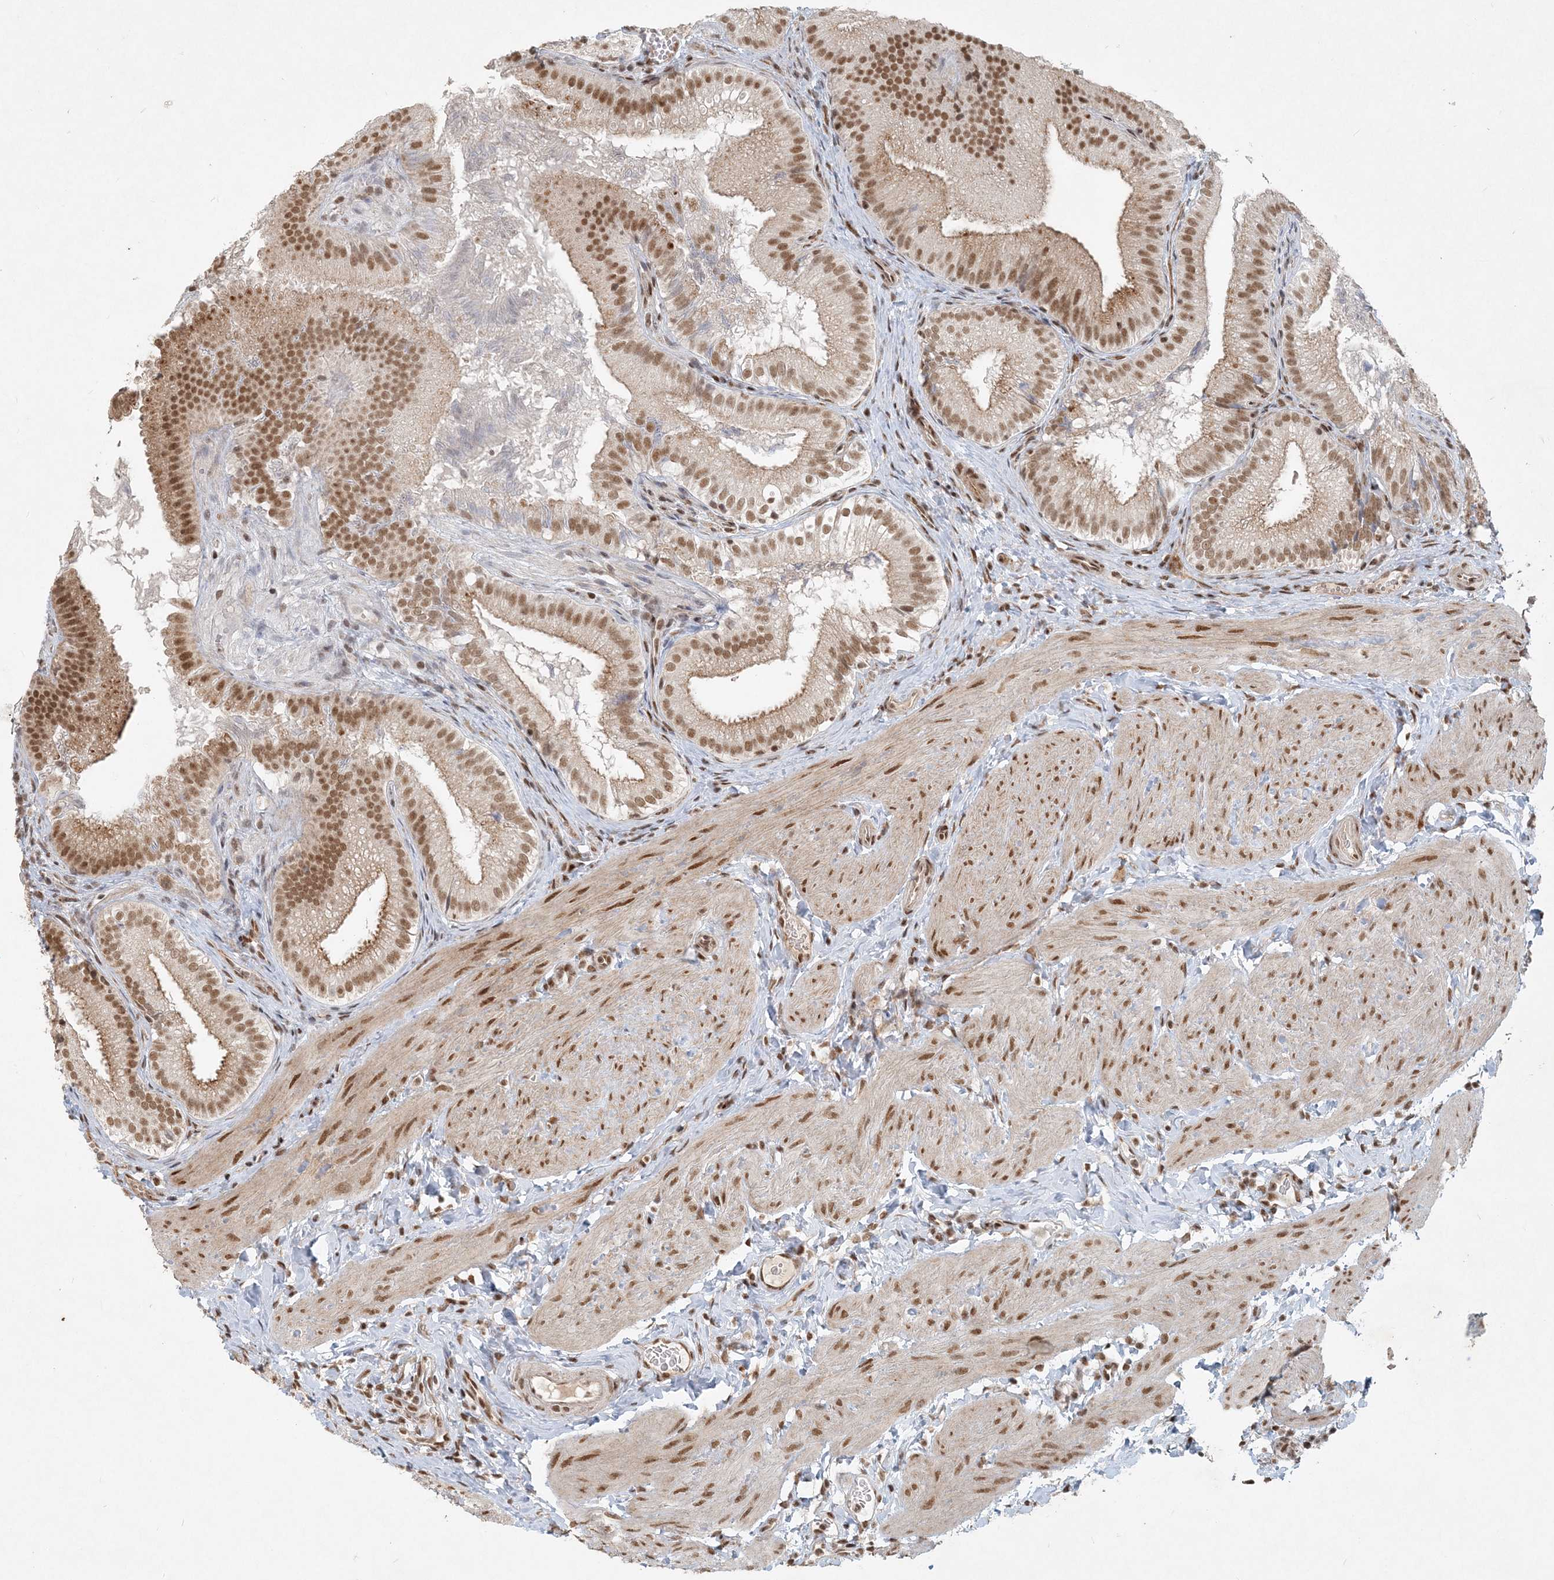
{"staining": {"intensity": "moderate", "quantity": ">75%", "location": "cytoplasmic/membranous,nuclear"}, "tissue": "gallbladder", "cell_type": "Glandular cells", "image_type": "normal", "snomed": [{"axis": "morphology", "description": "Normal tissue, NOS"}, {"axis": "topography", "description": "Gallbladder"}], "caption": "Normal gallbladder shows moderate cytoplasmic/membranous,nuclear expression in approximately >75% of glandular cells (Brightfield microscopy of DAB IHC at high magnification)..", "gene": "BAZ1B", "patient": {"sex": "female", "age": 30}}